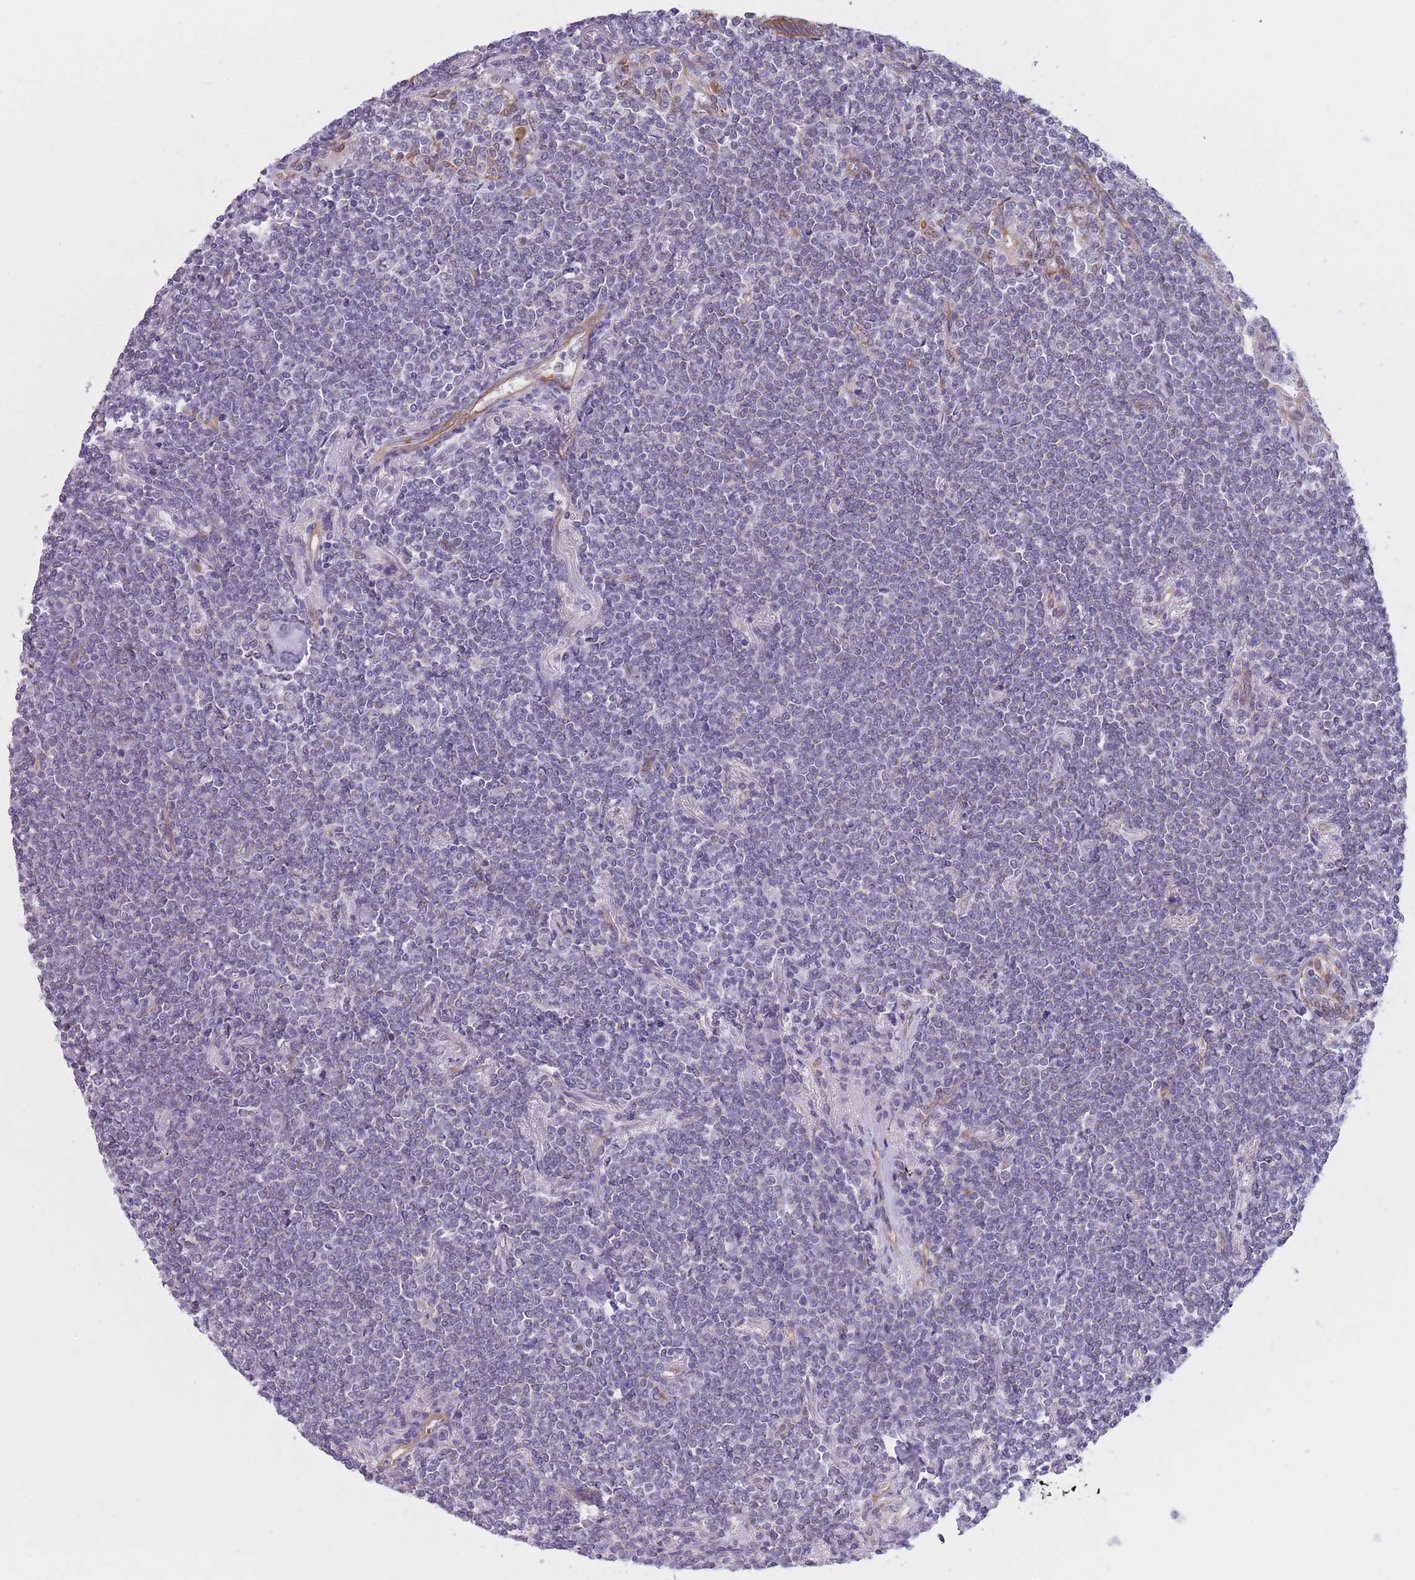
{"staining": {"intensity": "negative", "quantity": "none", "location": "none"}, "tissue": "lymphoma", "cell_type": "Tumor cells", "image_type": "cancer", "snomed": [{"axis": "morphology", "description": "Malignant lymphoma, non-Hodgkin's type, Low grade"}, {"axis": "topography", "description": "Lung"}], "caption": "Immunohistochemistry image of lymphoma stained for a protein (brown), which displays no staining in tumor cells. (Stains: DAB (3,3'-diaminobenzidine) immunohistochemistry with hematoxylin counter stain, Microscopy: brightfield microscopy at high magnification).", "gene": "SERPINB3", "patient": {"sex": "female", "age": 71}}